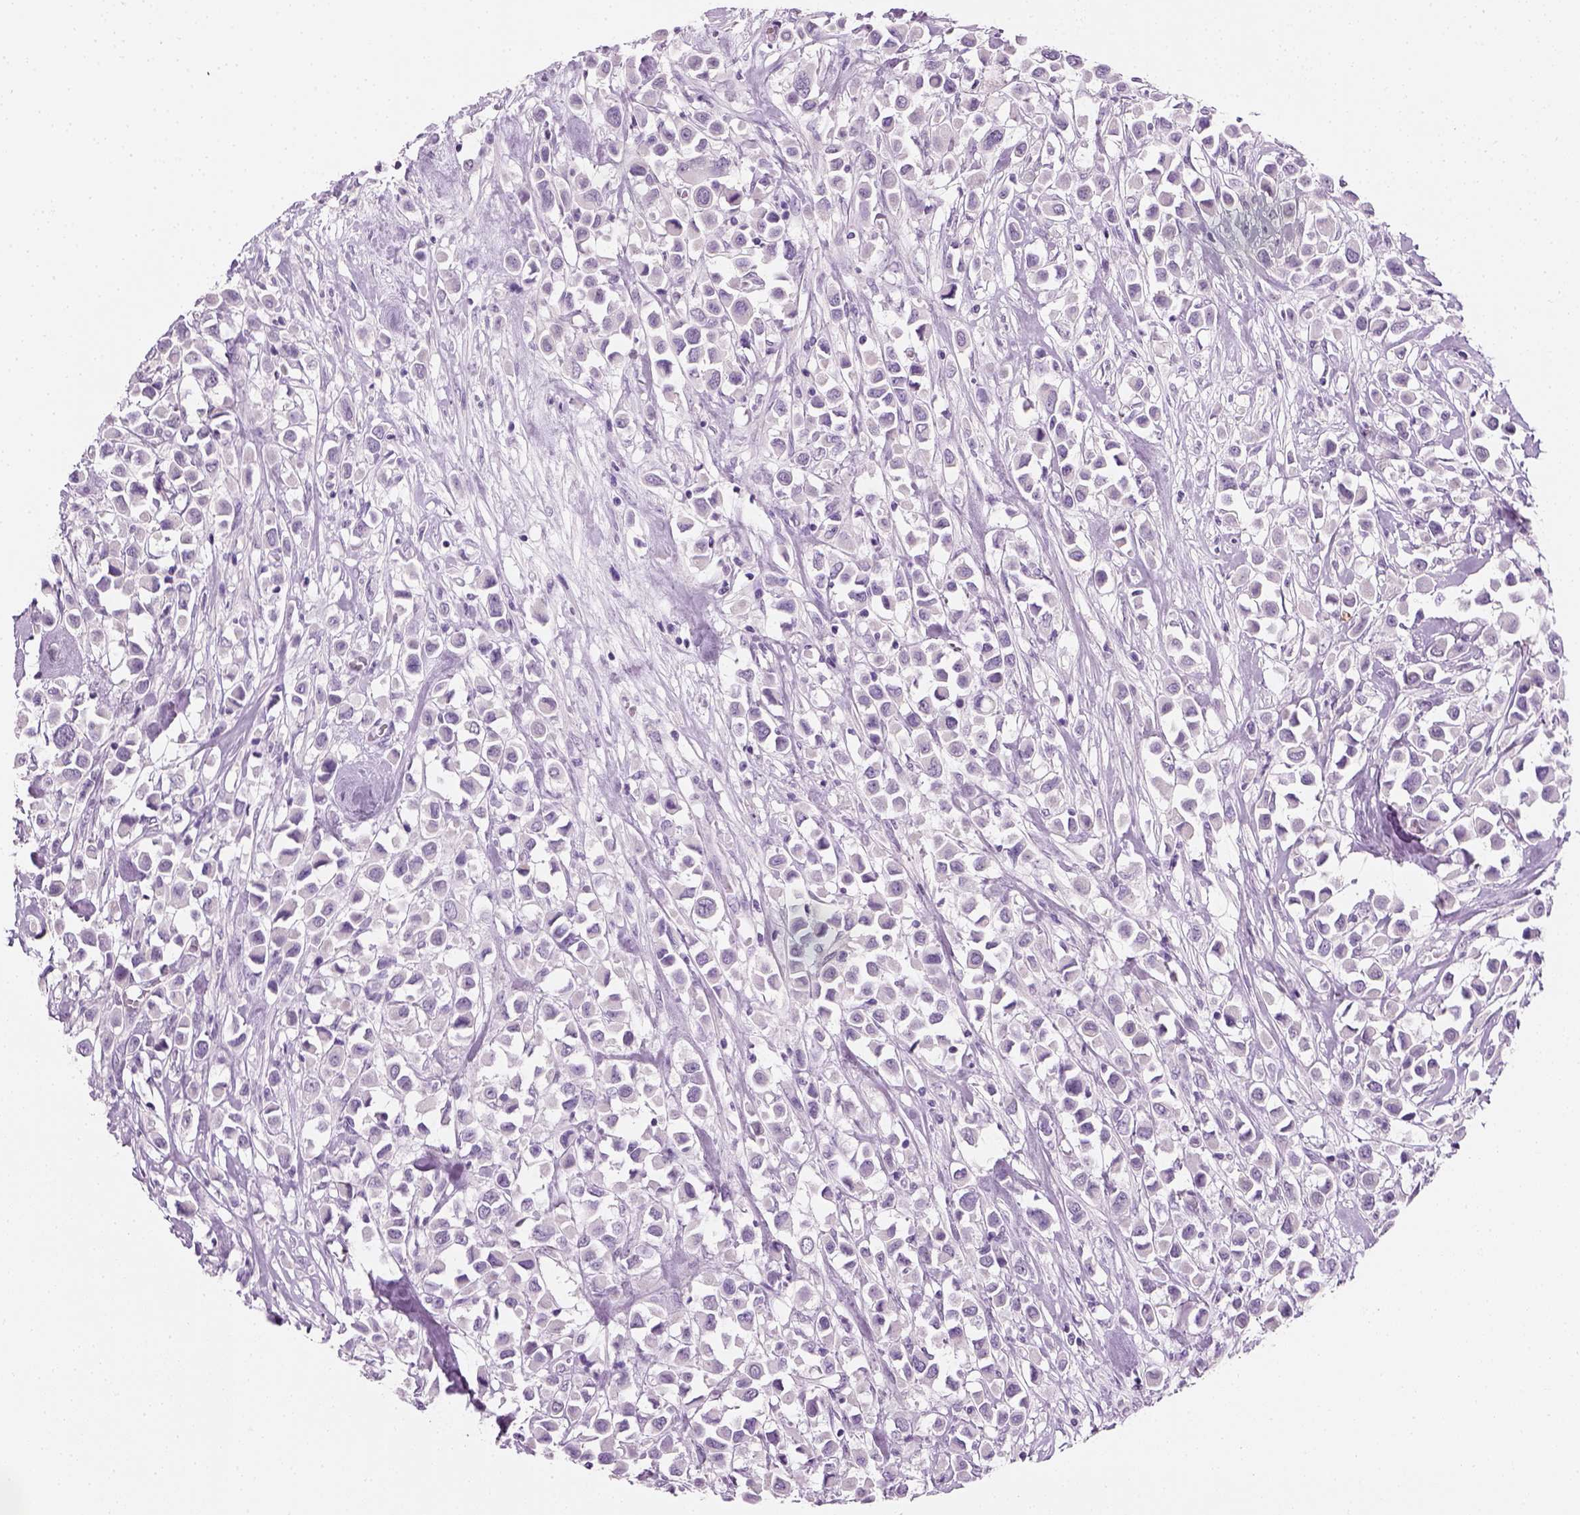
{"staining": {"intensity": "negative", "quantity": "none", "location": "none"}, "tissue": "breast cancer", "cell_type": "Tumor cells", "image_type": "cancer", "snomed": [{"axis": "morphology", "description": "Duct carcinoma"}, {"axis": "topography", "description": "Breast"}], "caption": "This is a photomicrograph of immunohistochemistry staining of breast cancer (intraductal carcinoma), which shows no expression in tumor cells.", "gene": "TH", "patient": {"sex": "female", "age": 61}}